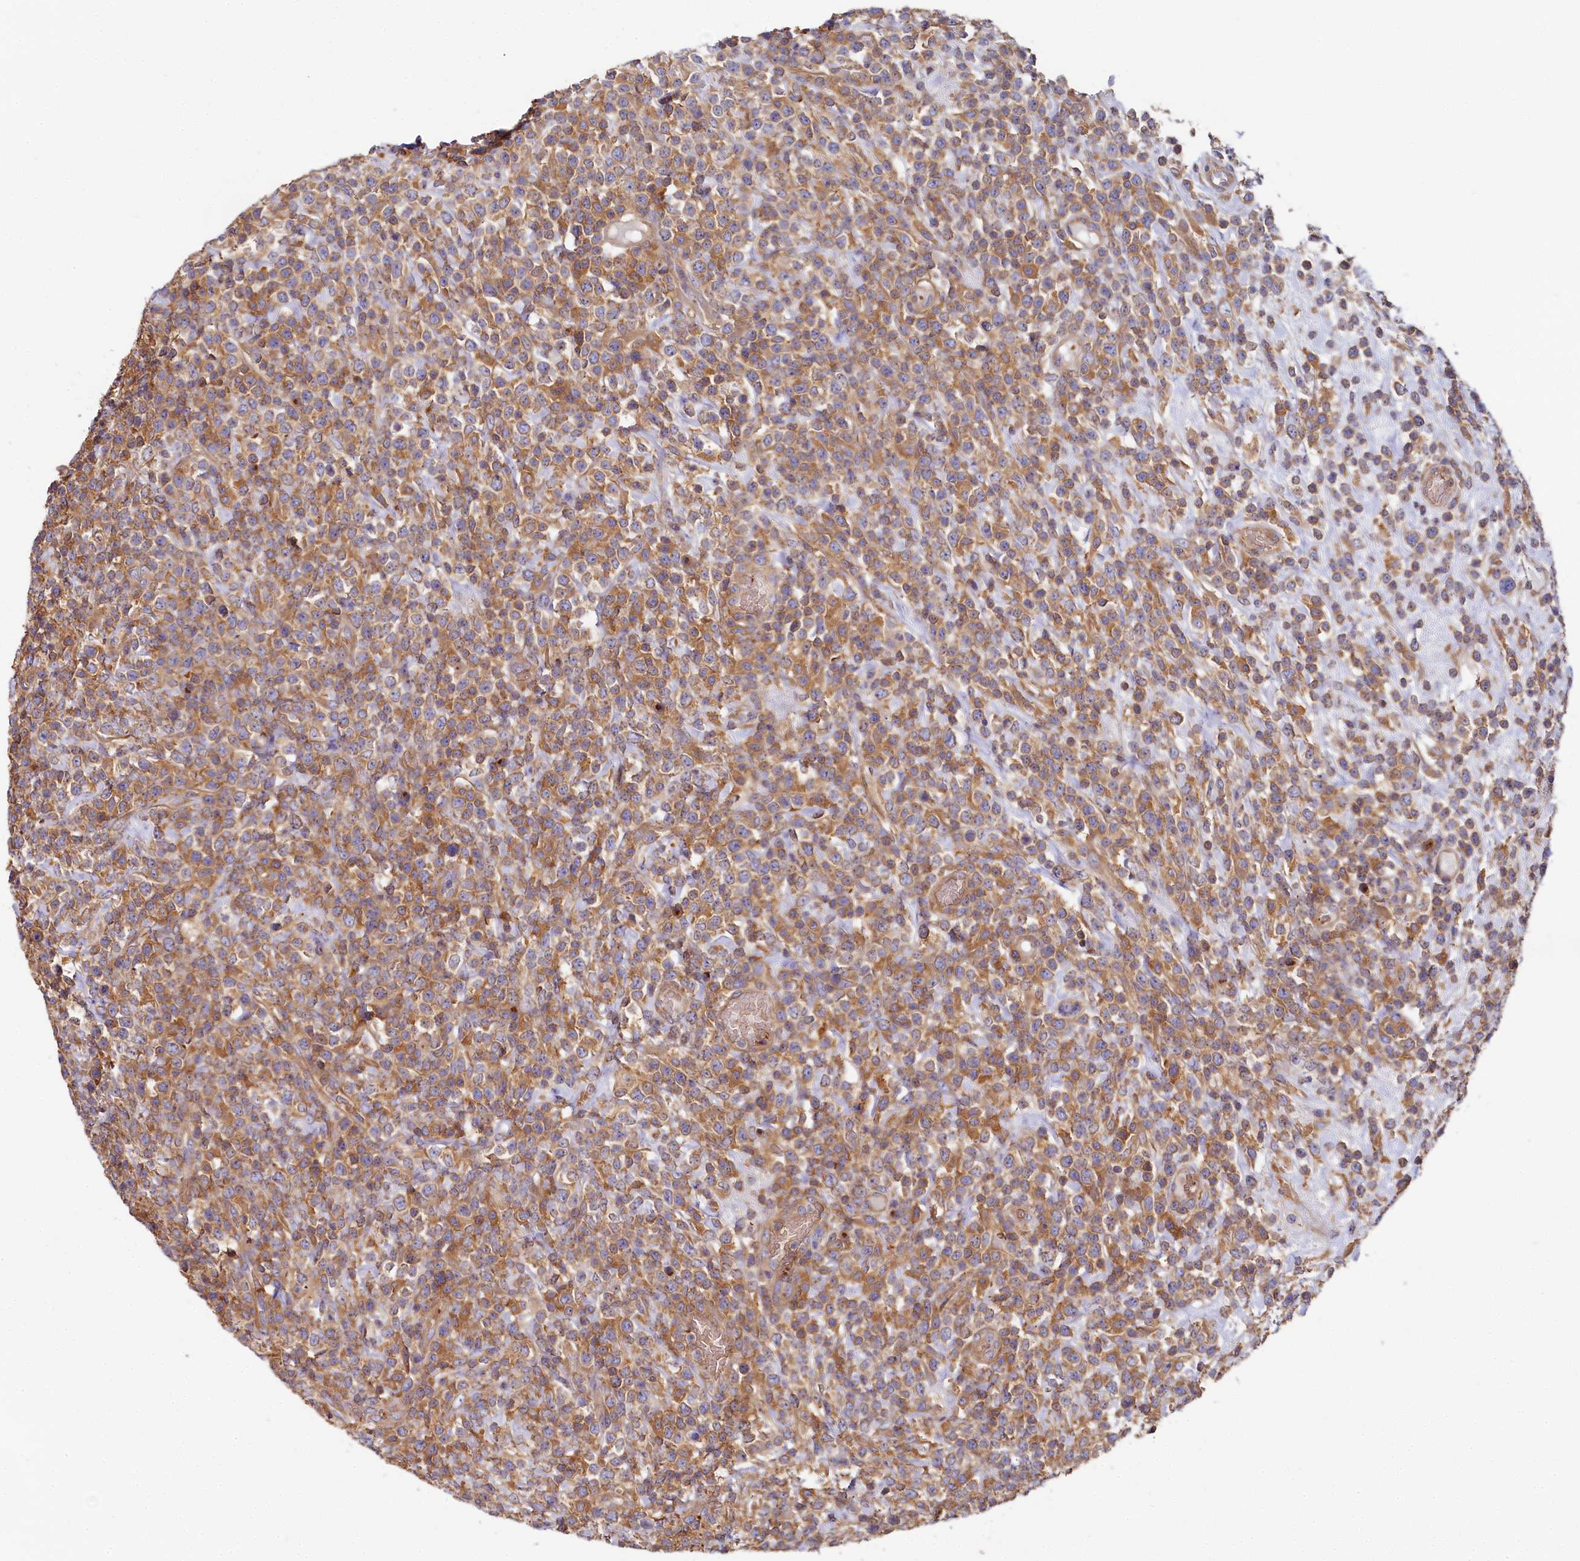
{"staining": {"intensity": "moderate", "quantity": "25%-75%", "location": "cytoplasmic/membranous"}, "tissue": "lymphoma", "cell_type": "Tumor cells", "image_type": "cancer", "snomed": [{"axis": "morphology", "description": "Malignant lymphoma, non-Hodgkin's type, High grade"}, {"axis": "topography", "description": "Colon"}], "caption": "The immunohistochemical stain highlights moderate cytoplasmic/membranous positivity in tumor cells of high-grade malignant lymphoma, non-Hodgkin's type tissue.", "gene": "PPIP5K1", "patient": {"sex": "female", "age": 53}}